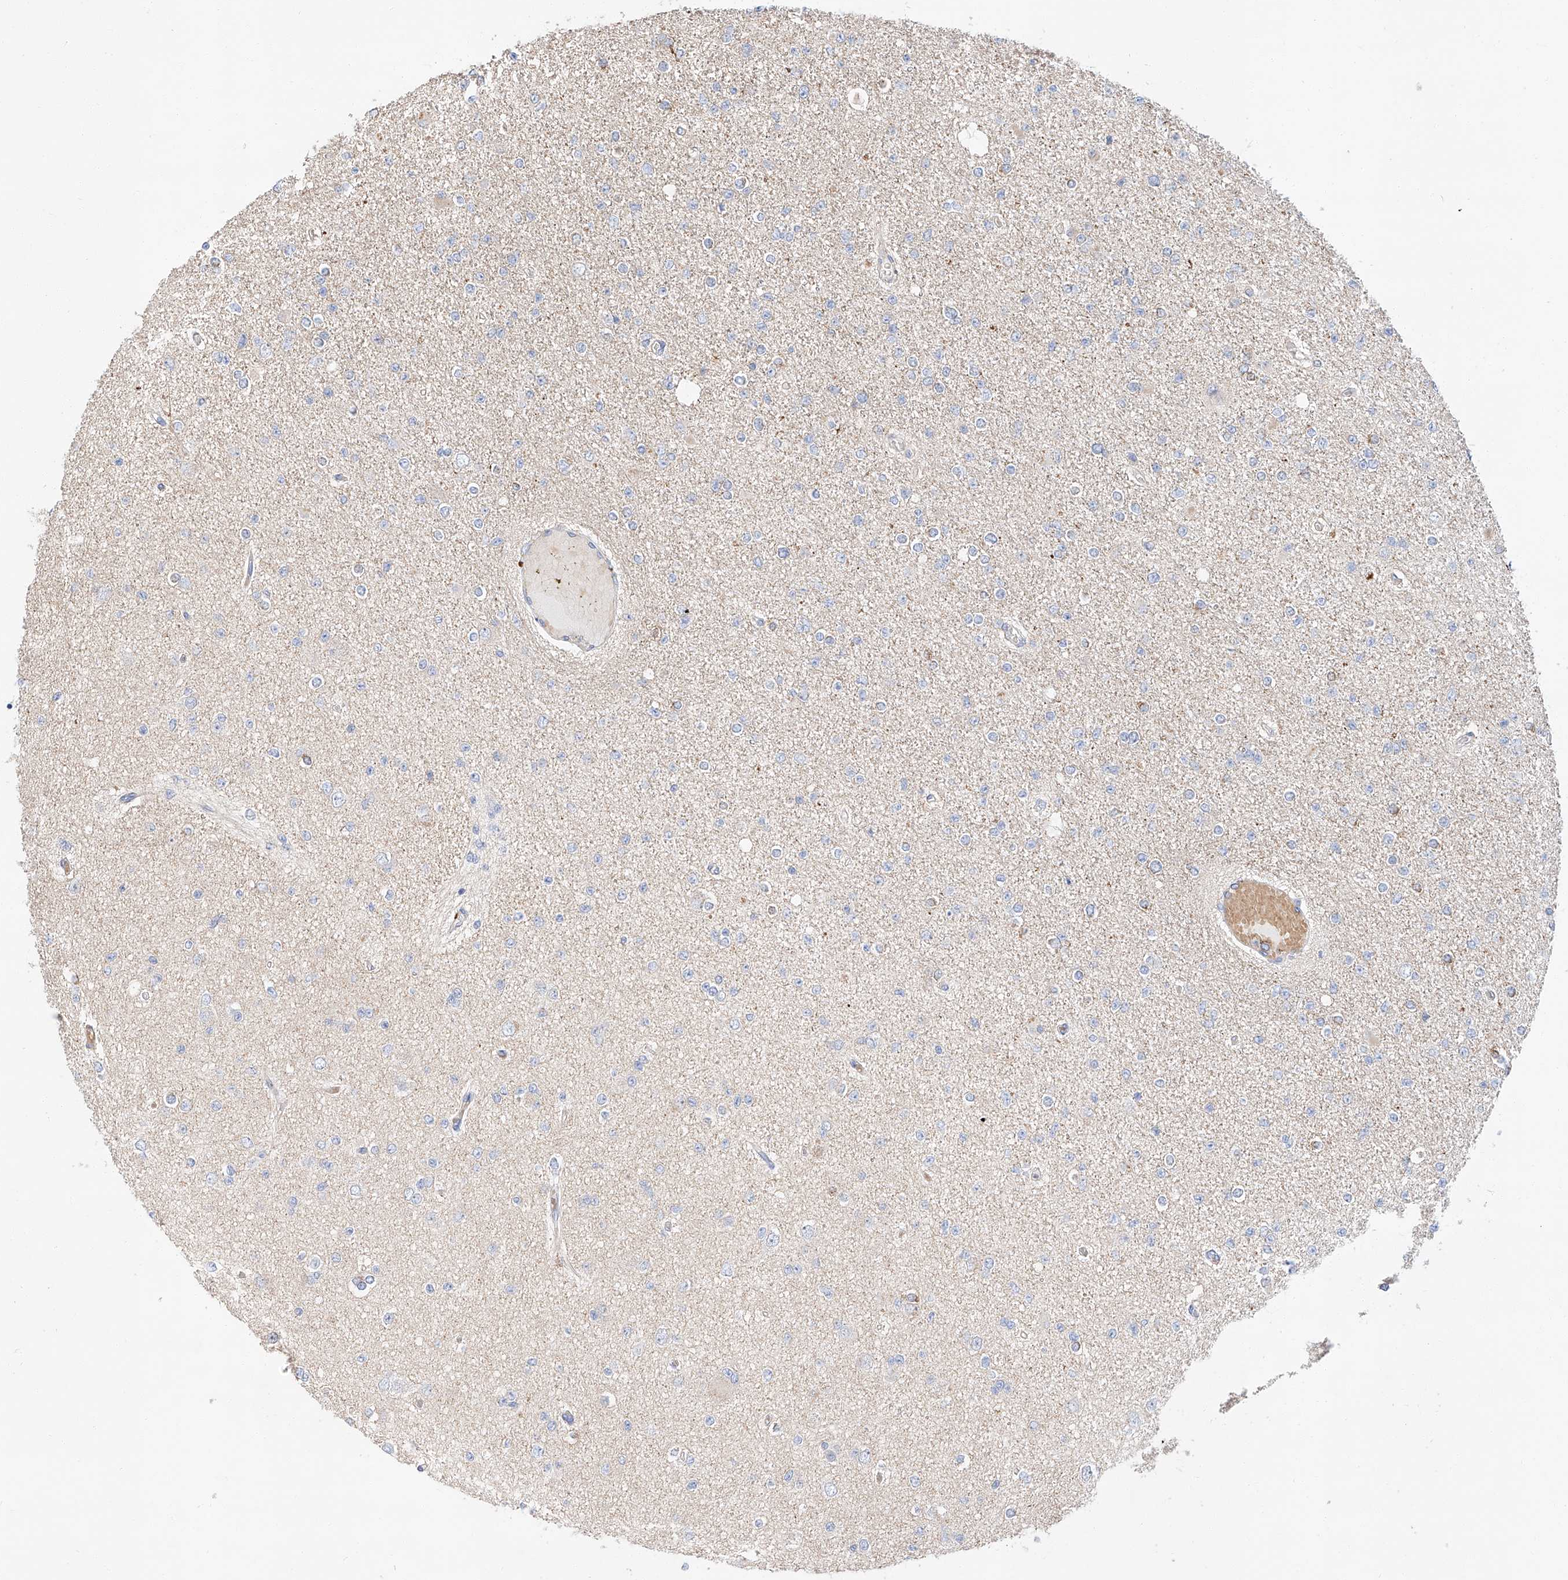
{"staining": {"intensity": "negative", "quantity": "none", "location": "none"}, "tissue": "glioma", "cell_type": "Tumor cells", "image_type": "cancer", "snomed": [{"axis": "morphology", "description": "Glioma, malignant, Low grade"}, {"axis": "topography", "description": "Brain"}], "caption": "Immunohistochemical staining of malignant glioma (low-grade) displays no significant positivity in tumor cells.", "gene": "GLMN", "patient": {"sex": "female", "age": 22}}